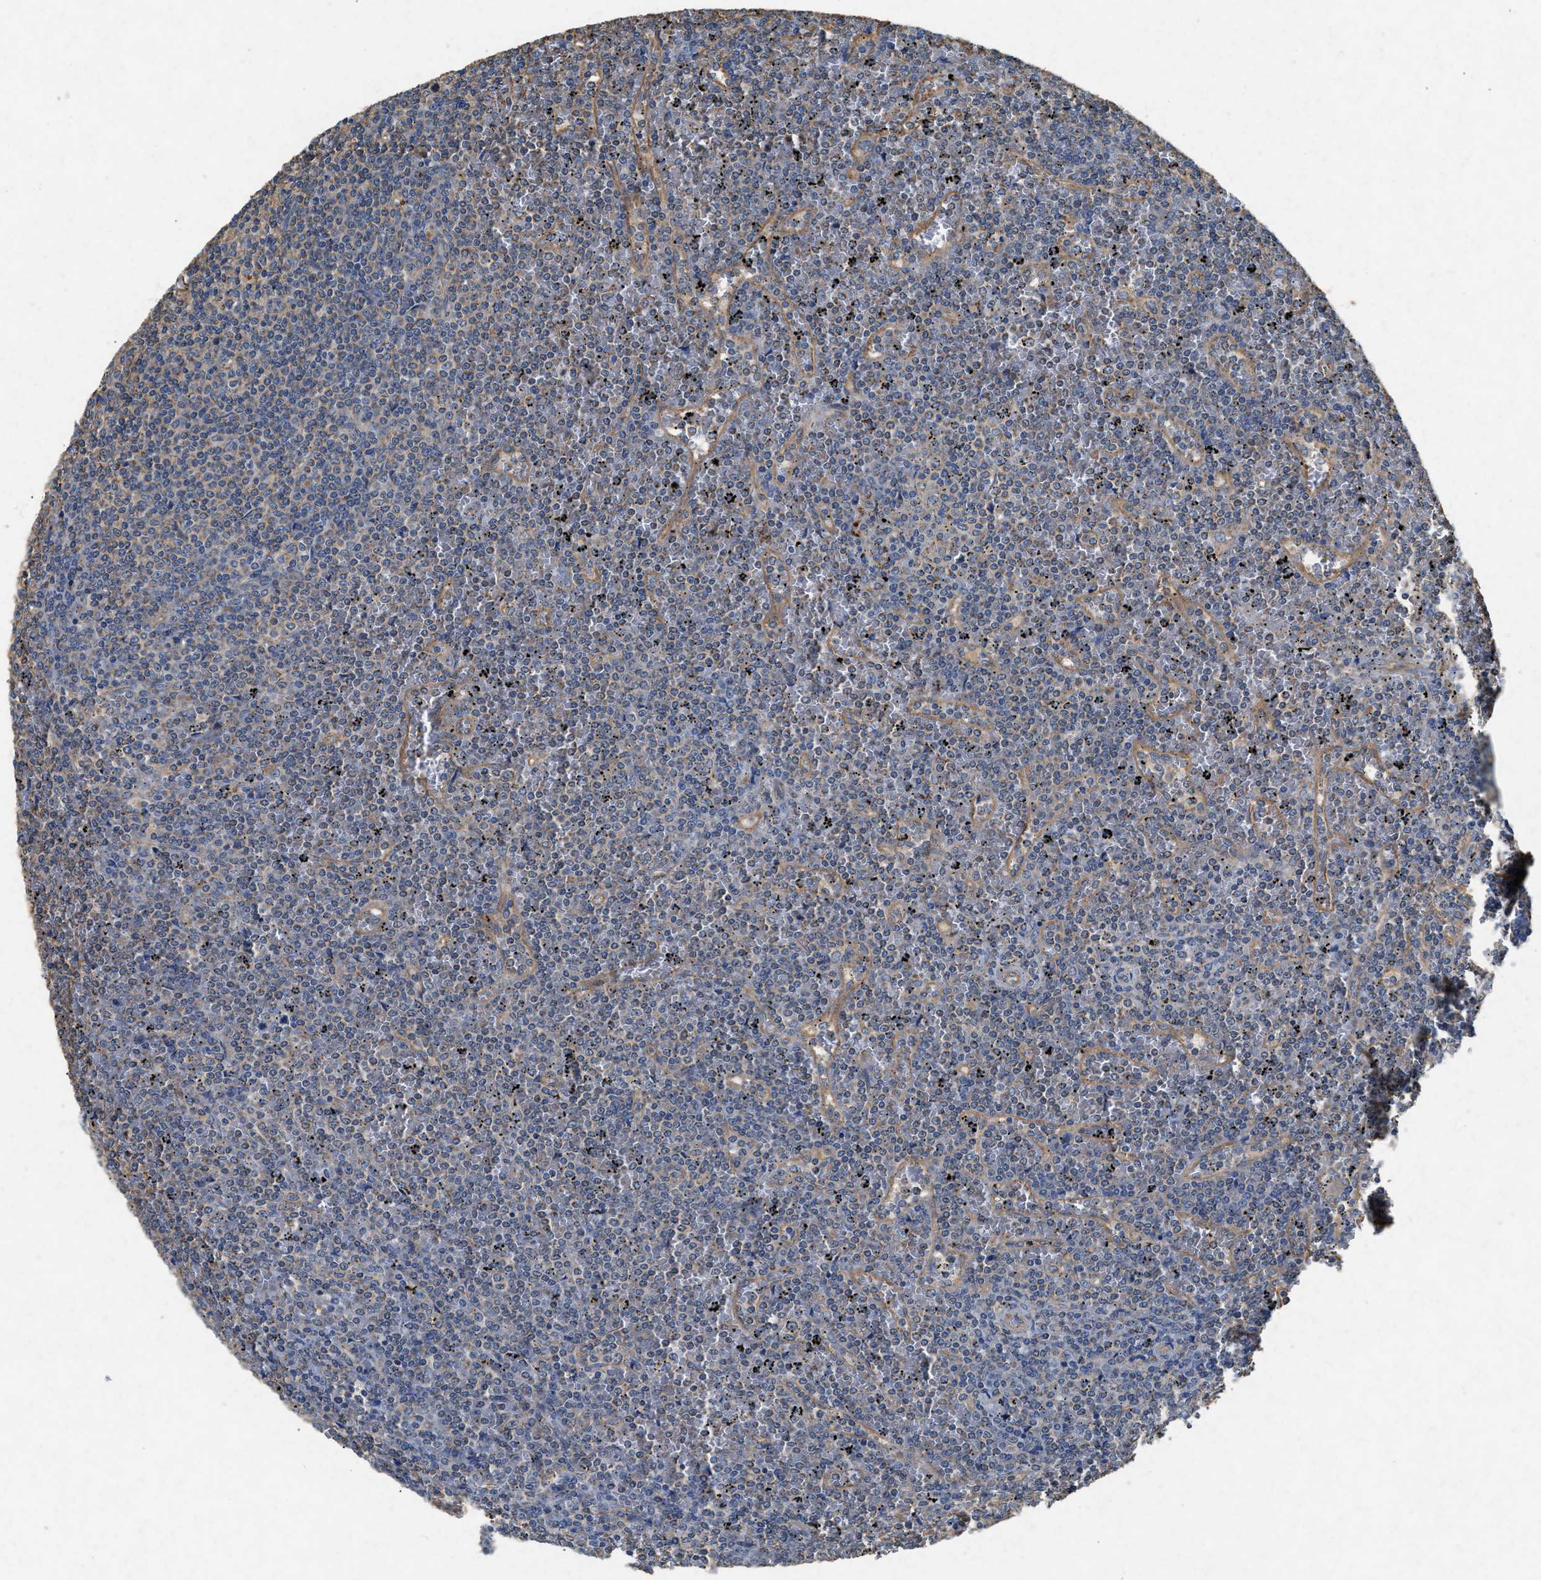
{"staining": {"intensity": "negative", "quantity": "none", "location": "none"}, "tissue": "lymphoma", "cell_type": "Tumor cells", "image_type": "cancer", "snomed": [{"axis": "morphology", "description": "Malignant lymphoma, non-Hodgkin's type, Low grade"}, {"axis": "topography", "description": "Spleen"}], "caption": "This histopathology image is of lymphoma stained with immunohistochemistry (IHC) to label a protein in brown with the nuclei are counter-stained blue. There is no expression in tumor cells.", "gene": "CDK15", "patient": {"sex": "female", "age": 19}}